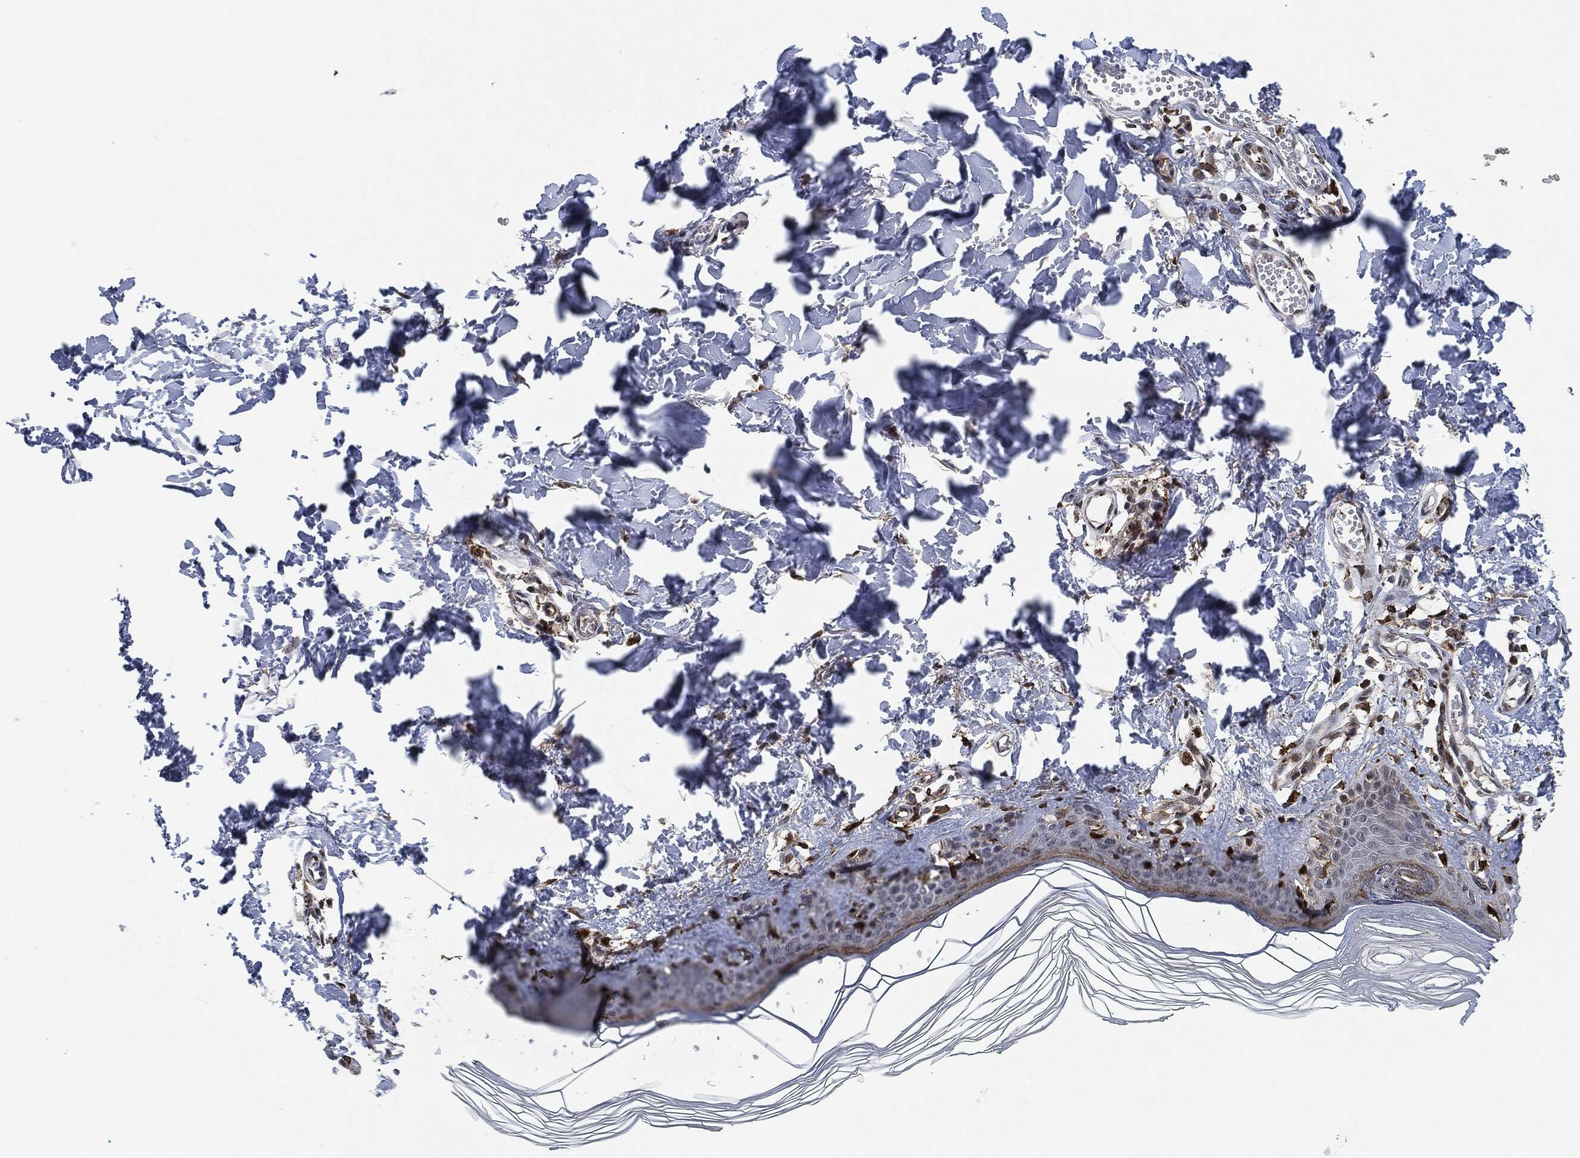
{"staining": {"intensity": "negative", "quantity": "none", "location": "none"}, "tissue": "skin", "cell_type": "Fibroblasts", "image_type": "normal", "snomed": [{"axis": "morphology", "description": "Normal tissue, NOS"}, {"axis": "topography", "description": "Skin"}, {"axis": "topography", "description": "Peripheral nerve tissue"}], "caption": "Protein analysis of unremarkable skin reveals no significant expression in fibroblasts.", "gene": "NANOS3", "patient": {"sex": "female", "age": 45}}